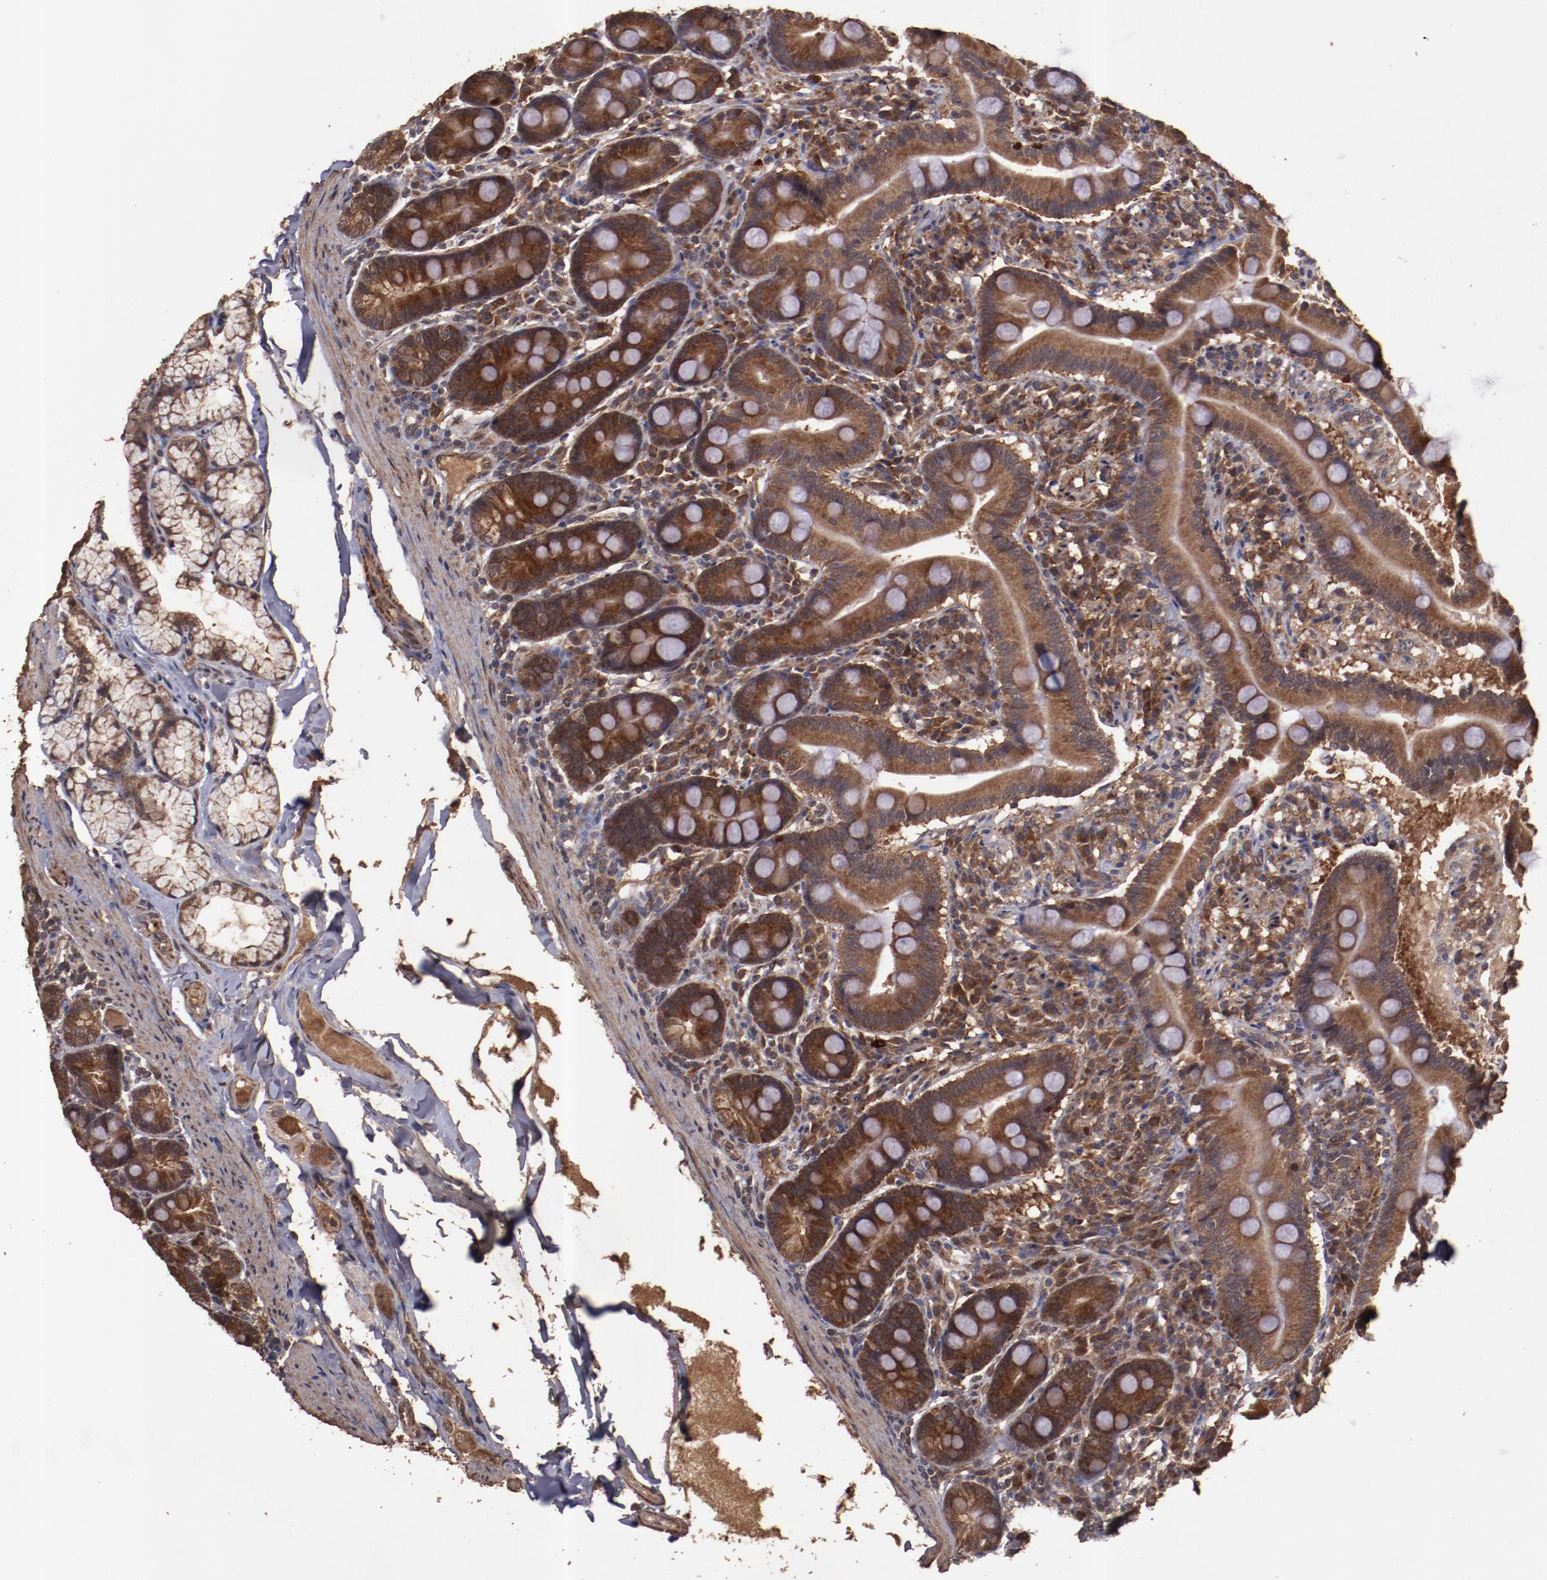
{"staining": {"intensity": "strong", "quantity": ">75%", "location": "cytoplasmic/membranous"}, "tissue": "duodenum", "cell_type": "Glandular cells", "image_type": "normal", "snomed": [{"axis": "morphology", "description": "Normal tissue, NOS"}, {"axis": "topography", "description": "Duodenum"}], "caption": "Immunohistochemical staining of normal human duodenum demonstrates high levels of strong cytoplasmic/membranous staining in approximately >75% of glandular cells.", "gene": "TXNDC16", "patient": {"sex": "male", "age": 50}}